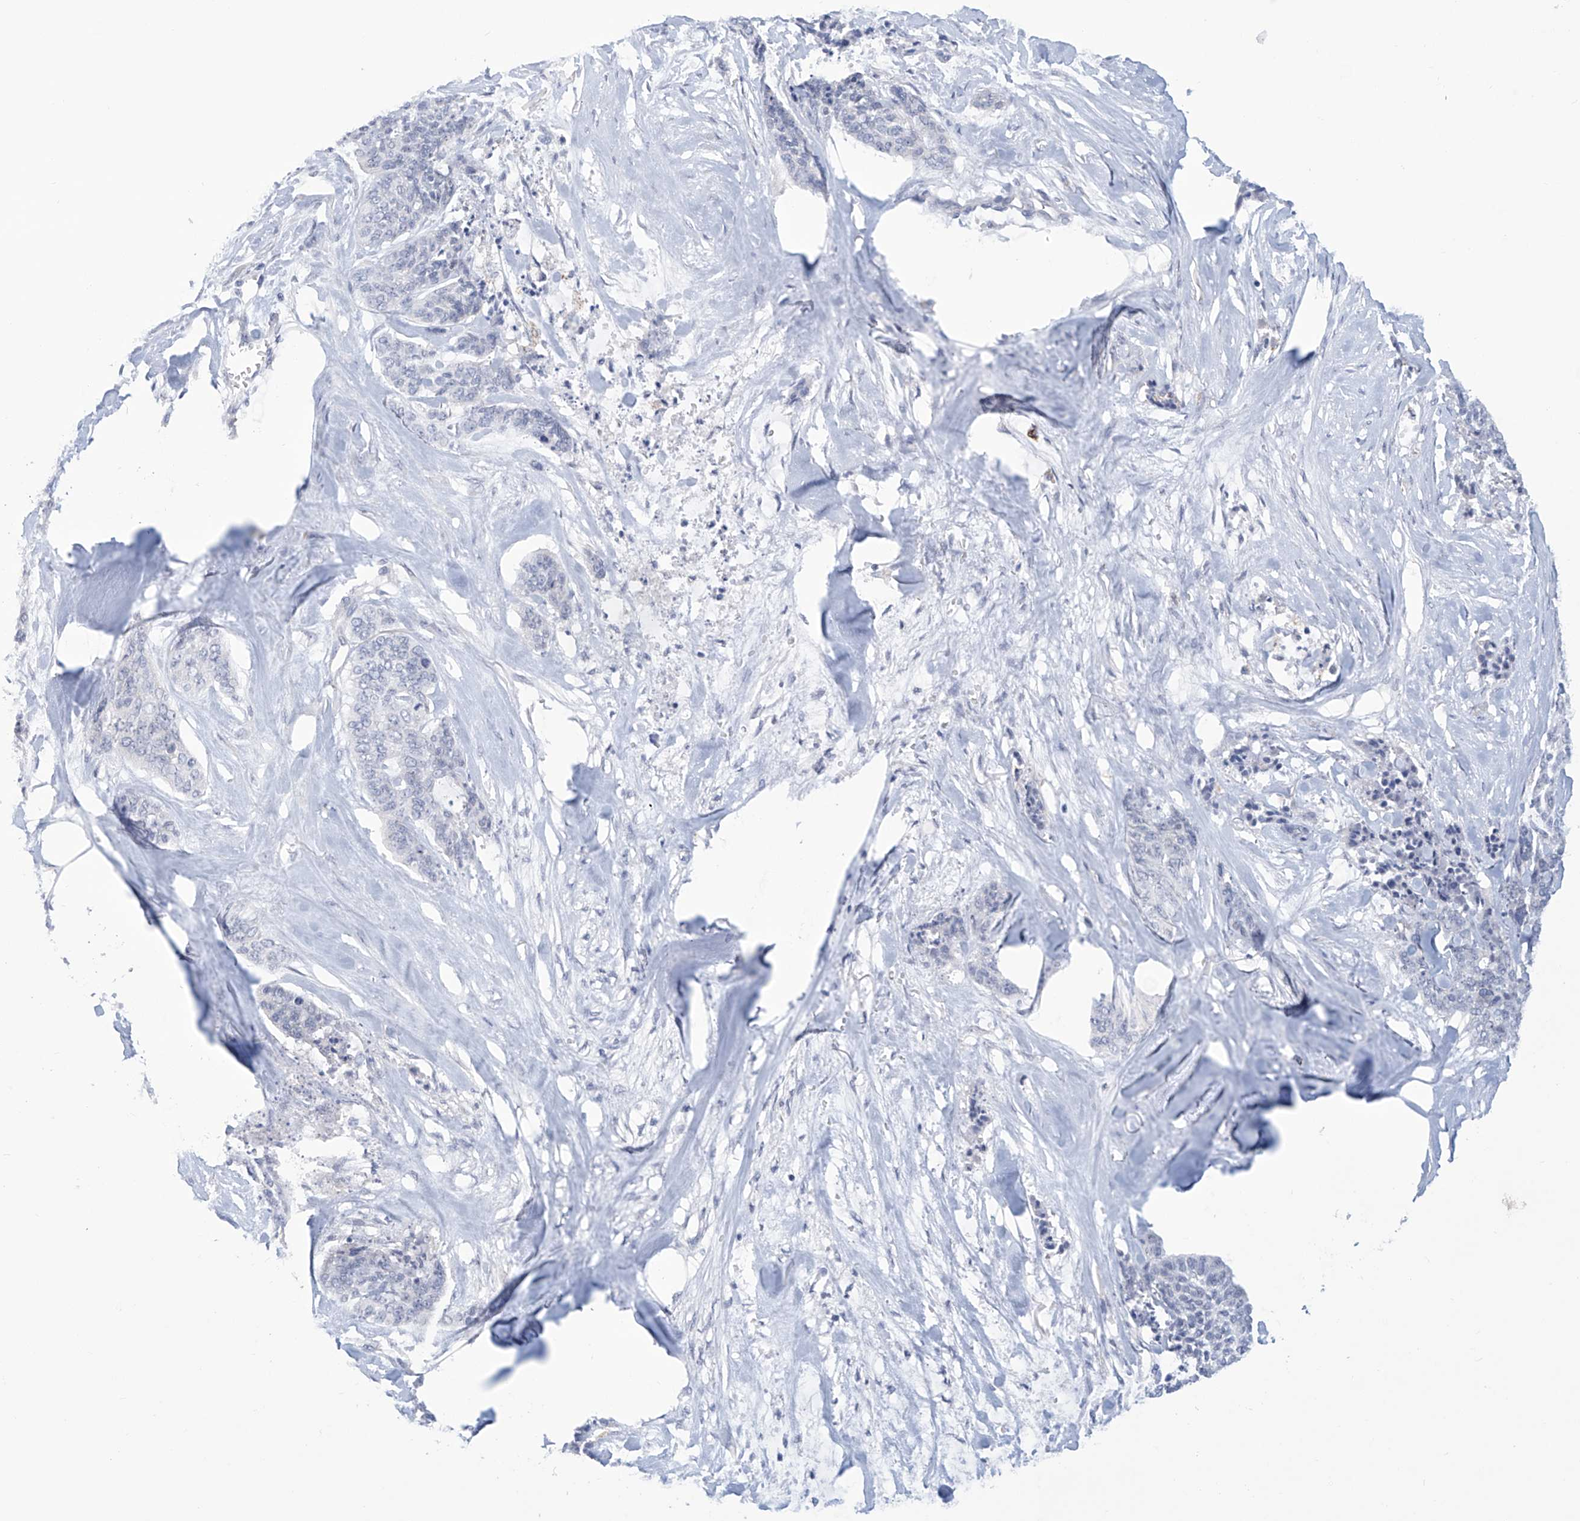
{"staining": {"intensity": "negative", "quantity": "none", "location": "none"}, "tissue": "skin cancer", "cell_type": "Tumor cells", "image_type": "cancer", "snomed": [{"axis": "morphology", "description": "Basal cell carcinoma"}, {"axis": "topography", "description": "Skin"}], "caption": "The immunohistochemistry histopathology image has no significant staining in tumor cells of skin basal cell carcinoma tissue.", "gene": "IBA57", "patient": {"sex": "female", "age": 64}}